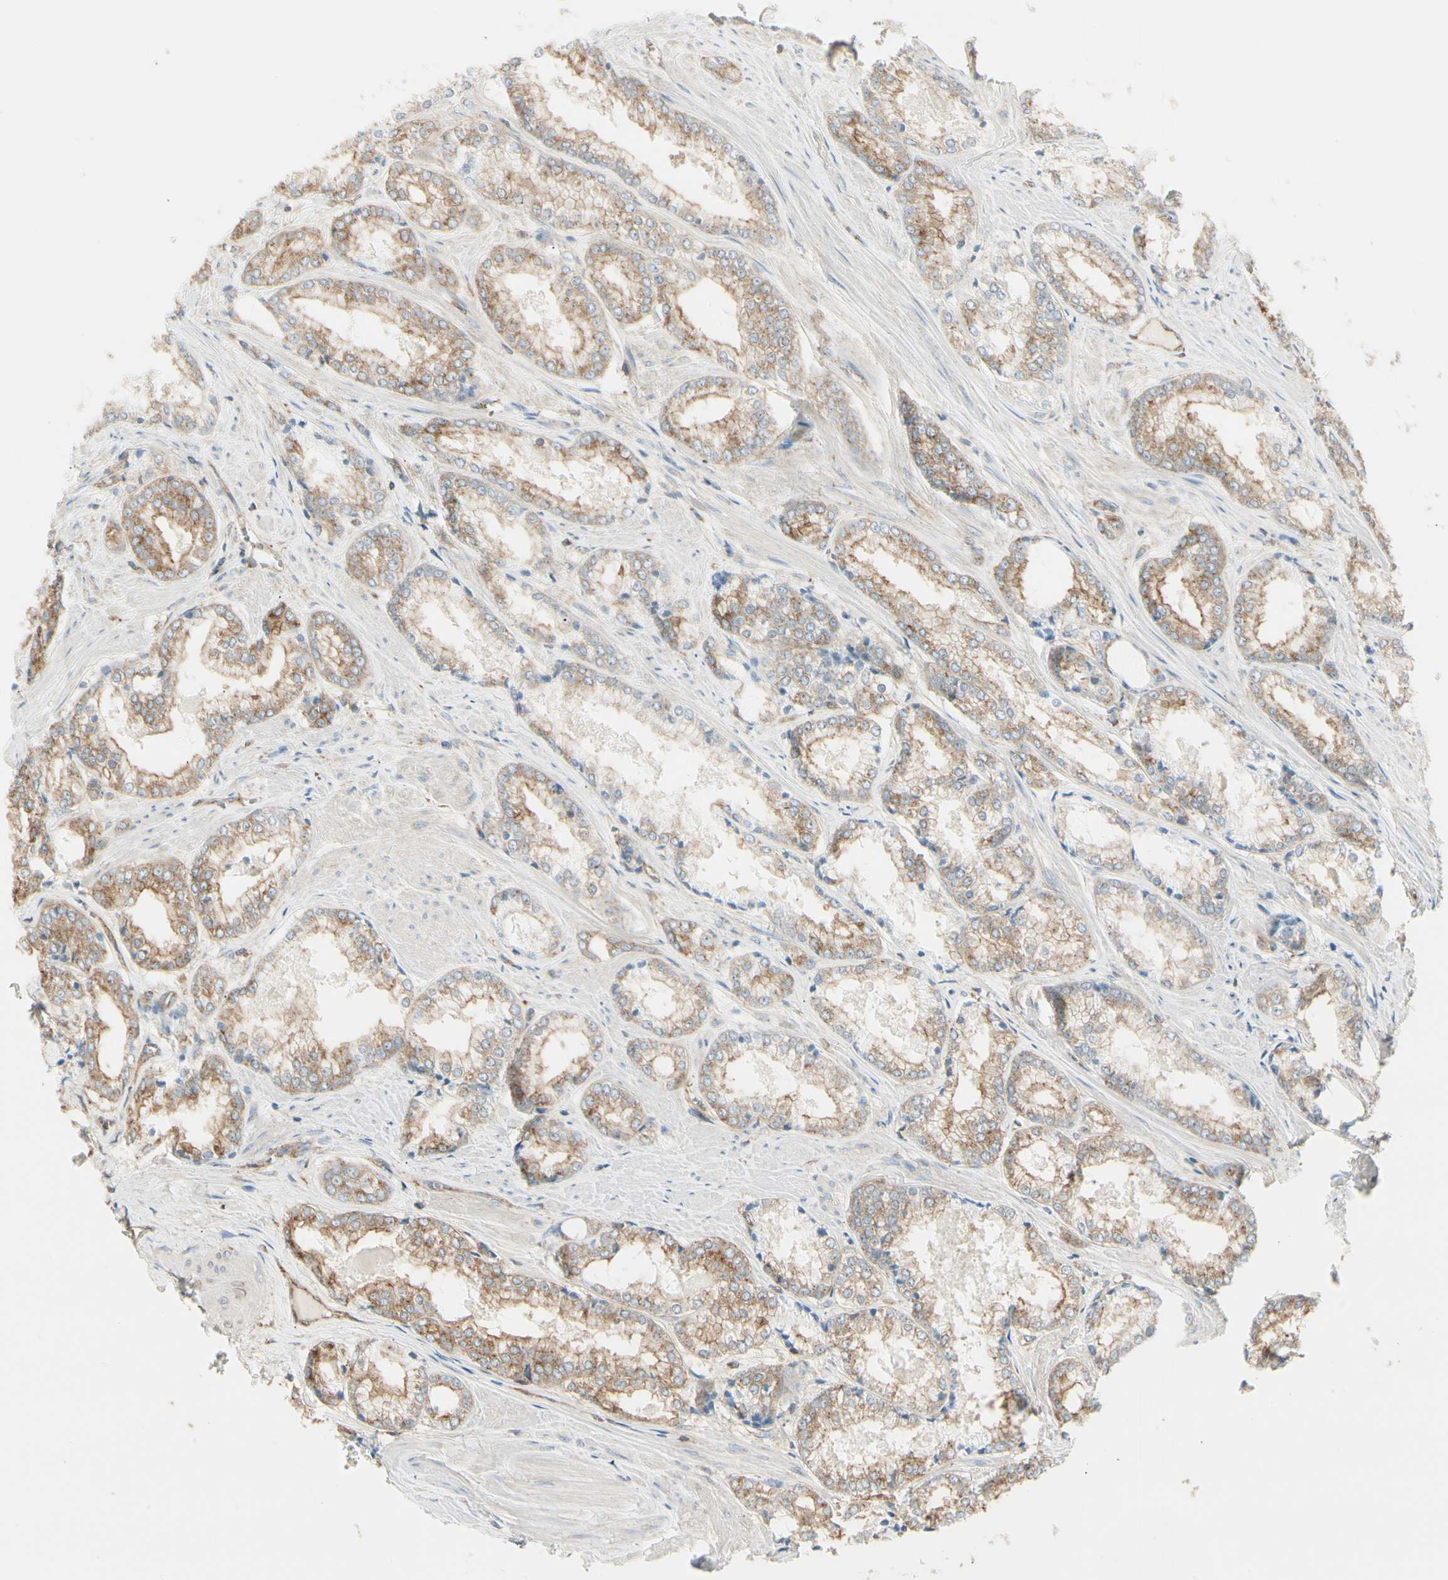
{"staining": {"intensity": "moderate", "quantity": ">75%", "location": "cytoplasmic/membranous"}, "tissue": "prostate cancer", "cell_type": "Tumor cells", "image_type": "cancer", "snomed": [{"axis": "morphology", "description": "Adenocarcinoma, Low grade"}, {"axis": "topography", "description": "Prostate"}], "caption": "A medium amount of moderate cytoplasmic/membranous staining is appreciated in approximately >75% of tumor cells in prostate adenocarcinoma (low-grade) tissue.", "gene": "AGFG1", "patient": {"sex": "male", "age": 64}}